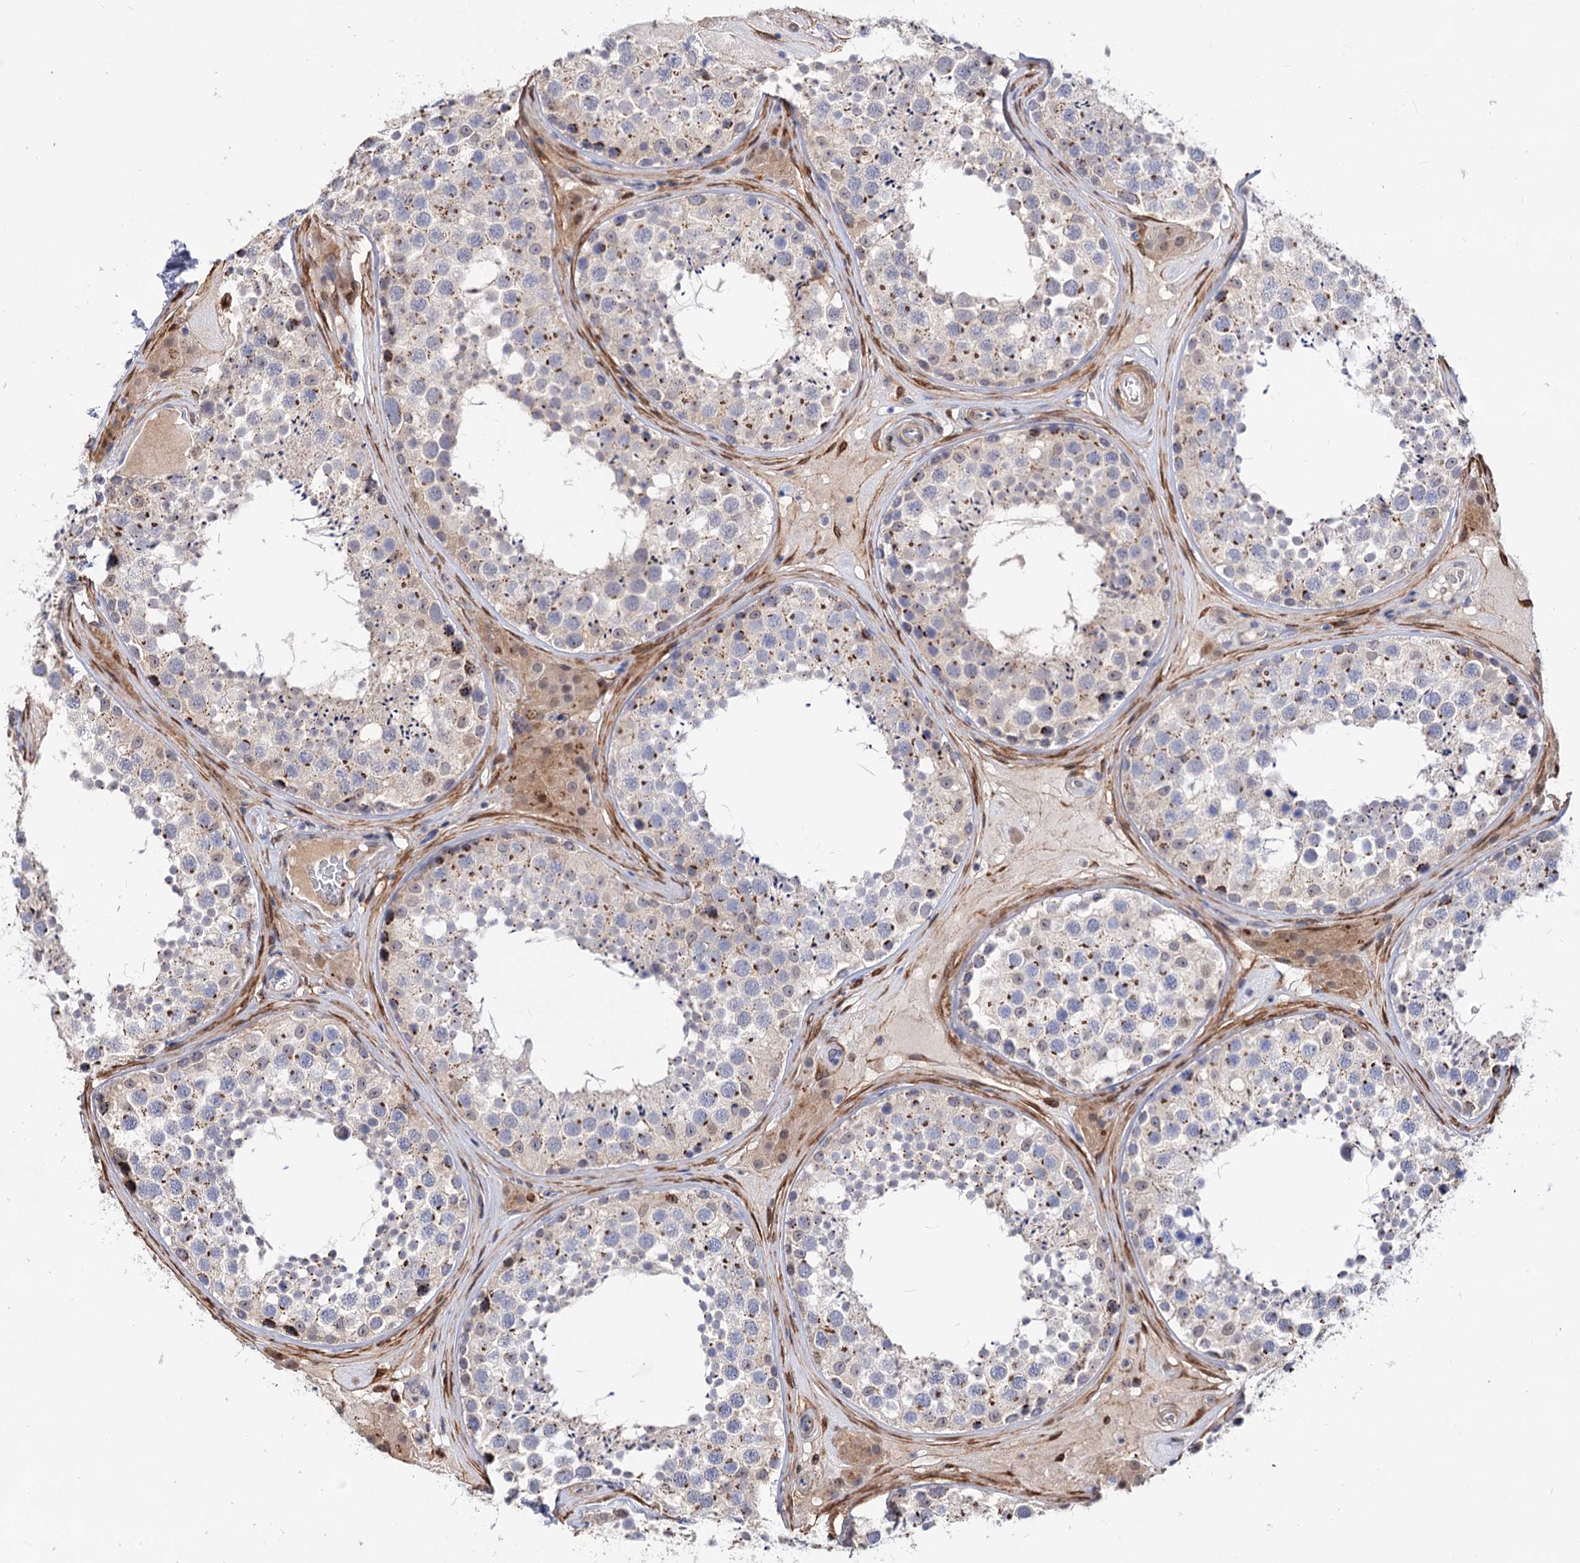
{"staining": {"intensity": "moderate", "quantity": "25%-75%", "location": "cytoplasmic/membranous"}, "tissue": "testis", "cell_type": "Cells in seminiferous ducts", "image_type": "normal", "snomed": [{"axis": "morphology", "description": "Normal tissue, NOS"}, {"axis": "topography", "description": "Testis"}], "caption": "Moderate cytoplasmic/membranous expression for a protein is appreciated in about 25%-75% of cells in seminiferous ducts of unremarkable testis using IHC.", "gene": "C11orf96", "patient": {"sex": "male", "age": 46}}